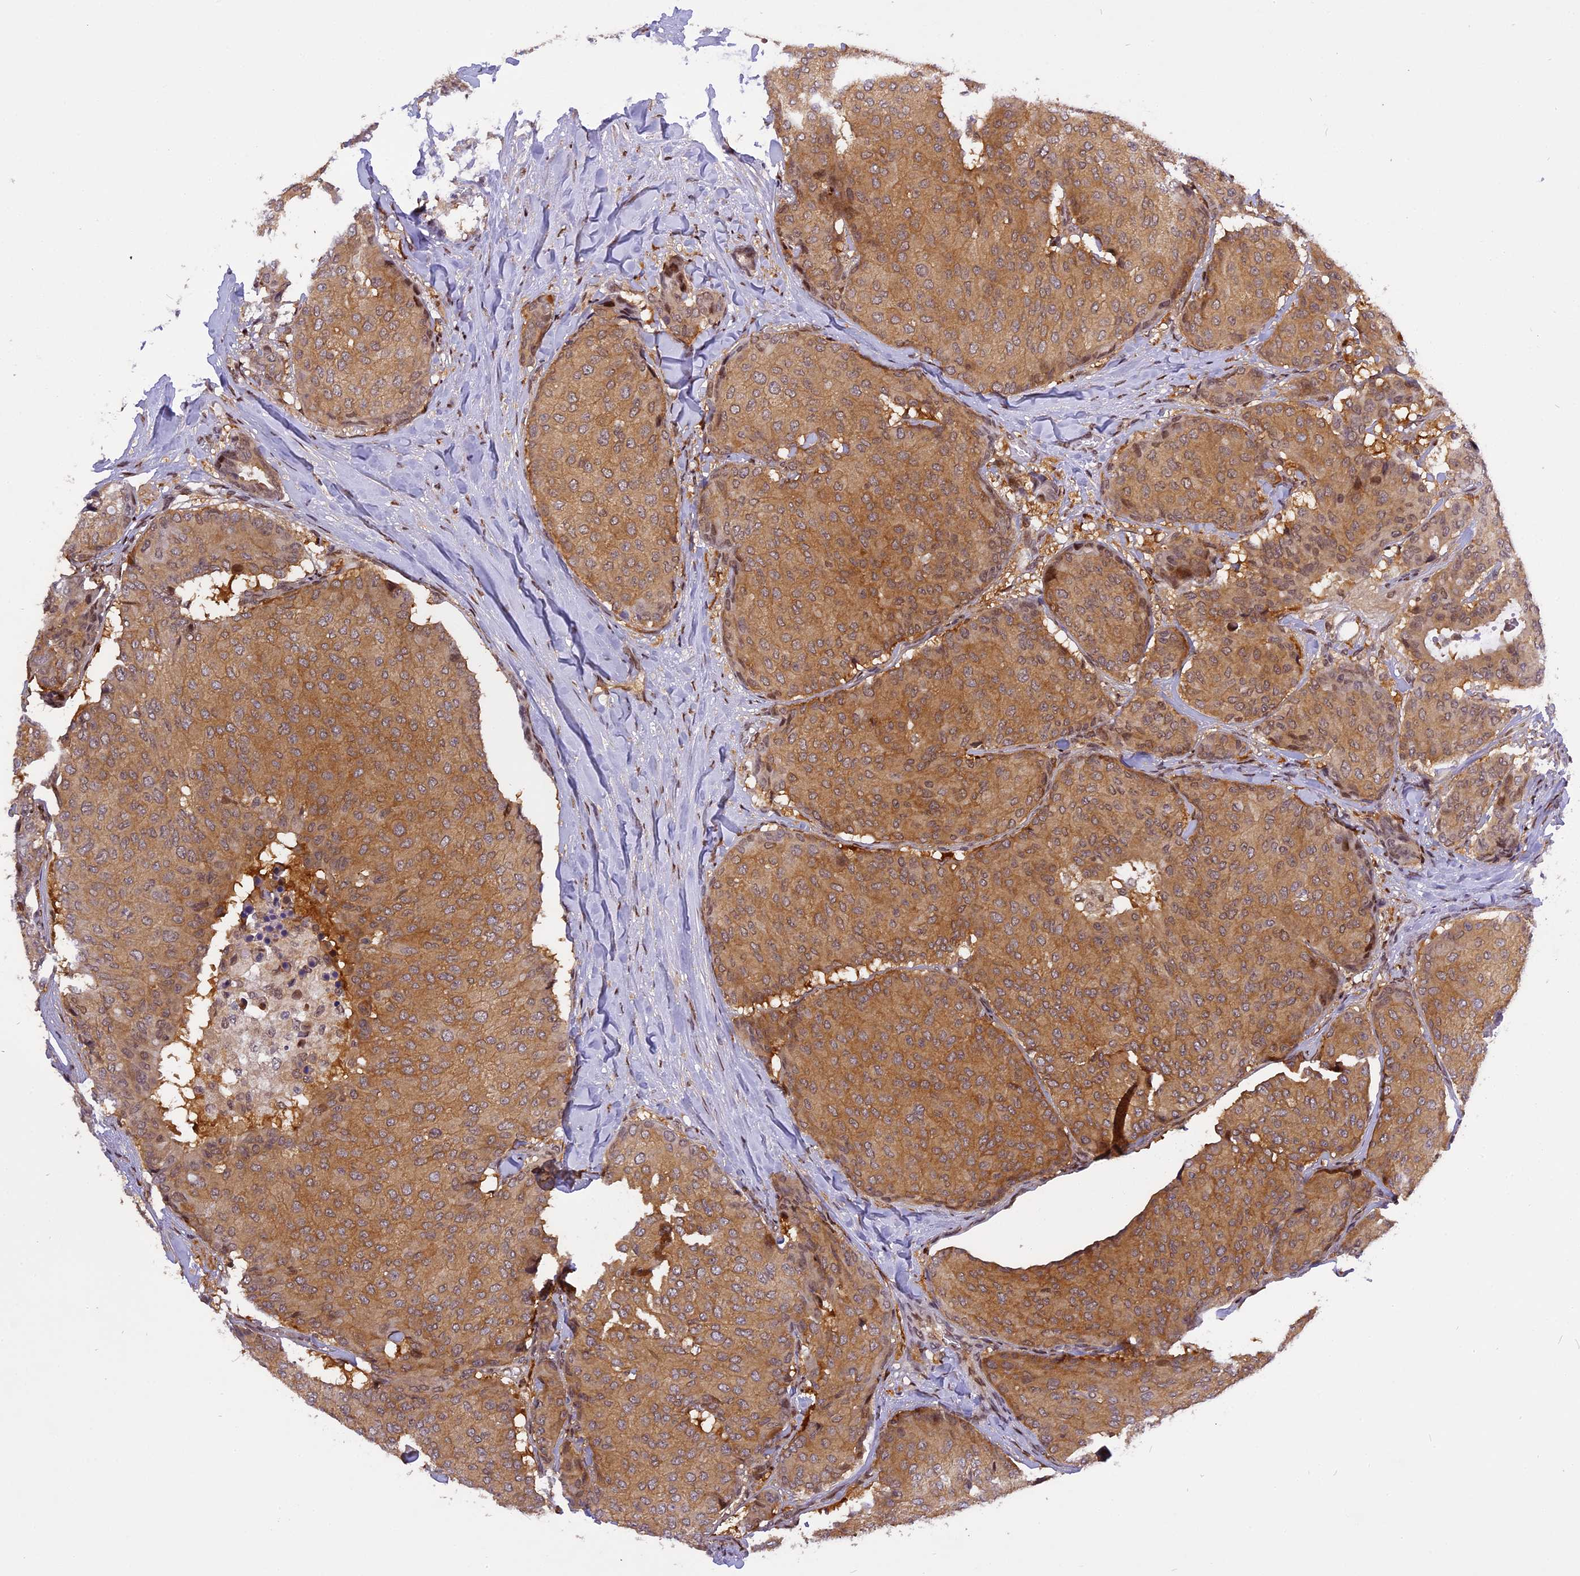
{"staining": {"intensity": "moderate", "quantity": ">75%", "location": "cytoplasmic/membranous"}, "tissue": "breast cancer", "cell_type": "Tumor cells", "image_type": "cancer", "snomed": [{"axis": "morphology", "description": "Duct carcinoma"}, {"axis": "topography", "description": "Breast"}], "caption": "An image showing moderate cytoplasmic/membranous positivity in approximately >75% of tumor cells in intraductal carcinoma (breast), as visualized by brown immunohistochemical staining.", "gene": "RABGGTA", "patient": {"sex": "female", "age": 75}}